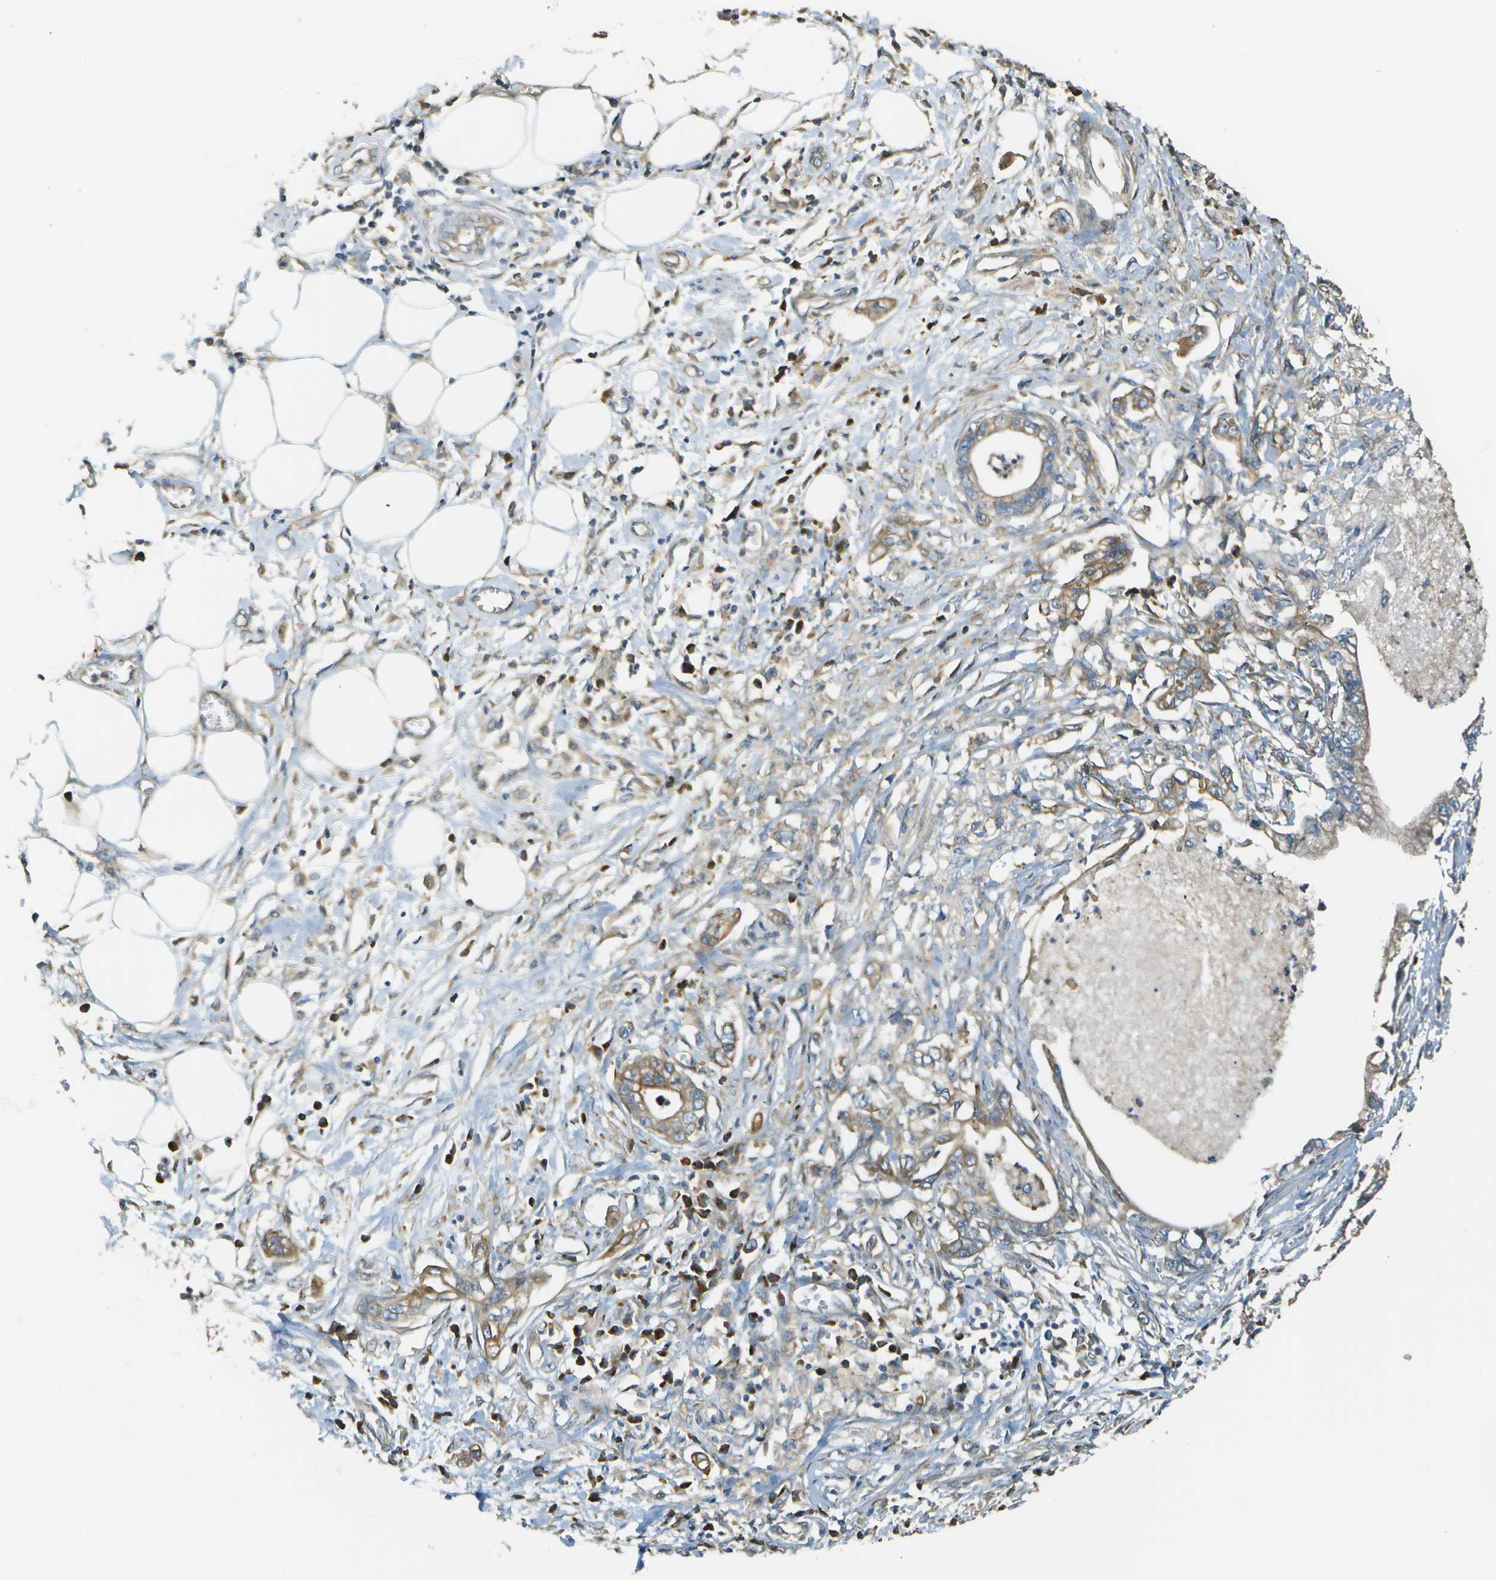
{"staining": {"intensity": "moderate", "quantity": ">75%", "location": "cytoplasmic/membranous"}, "tissue": "pancreatic cancer", "cell_type": "Tumor cells", "image_type": "cancer", "snomed": [{"axis": "morphology", "description": "Adenocarcinoma, NOS"}, {"axis": "topography", "description": "Pancreas"}], "caption": "The immunohistochemical stain highlights moderate cytoplasmic/membranous staining in tumor cells of pancreatic cancer (adenocarcinoma) tissue.", "gene": "DNAJB11", "patient": {"sex": "male", "age": 56}}